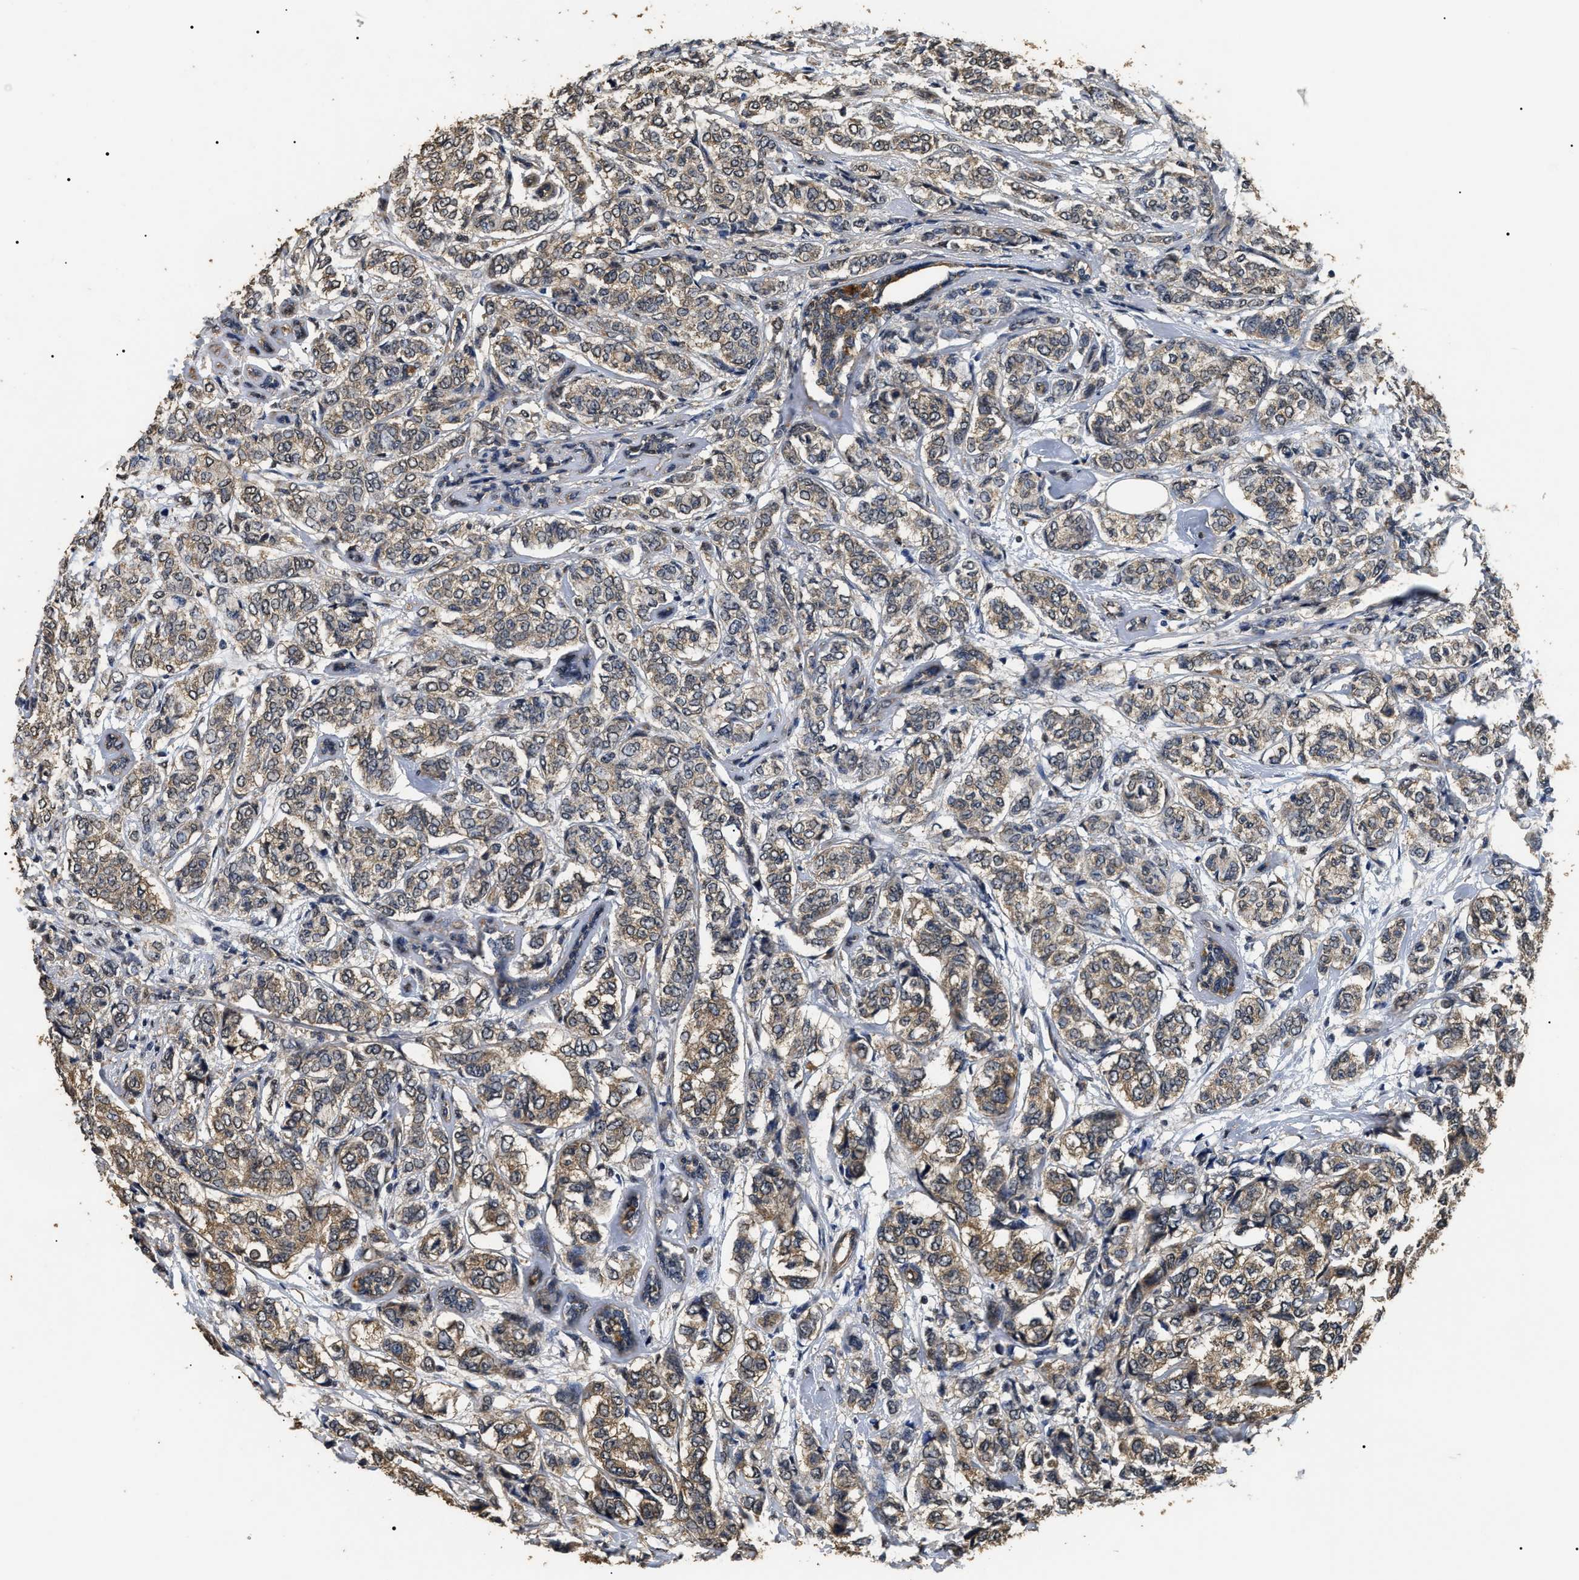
{"staining": {"intensity": "weak", "quantity": "25%-75%", "location": "cytoplasmic/membranous"}, "tissue": "breast cancer", "cell_type": "Tumor cells", "image_type": "cancer", "snomed": [{"axis": "morphology", "description": "Lobular carcinoma"}, {"axis": "topography", "description": "Breast"}], "caption": "Immunohistochemistry (IHC) of breast lobular carcinoma reveals low levels of weak cytoplasmic/membranous expression in about 25%-75% of tumor cells.", "gene": "PSMD8", "patient": {"sex": "female", "age": 60}}